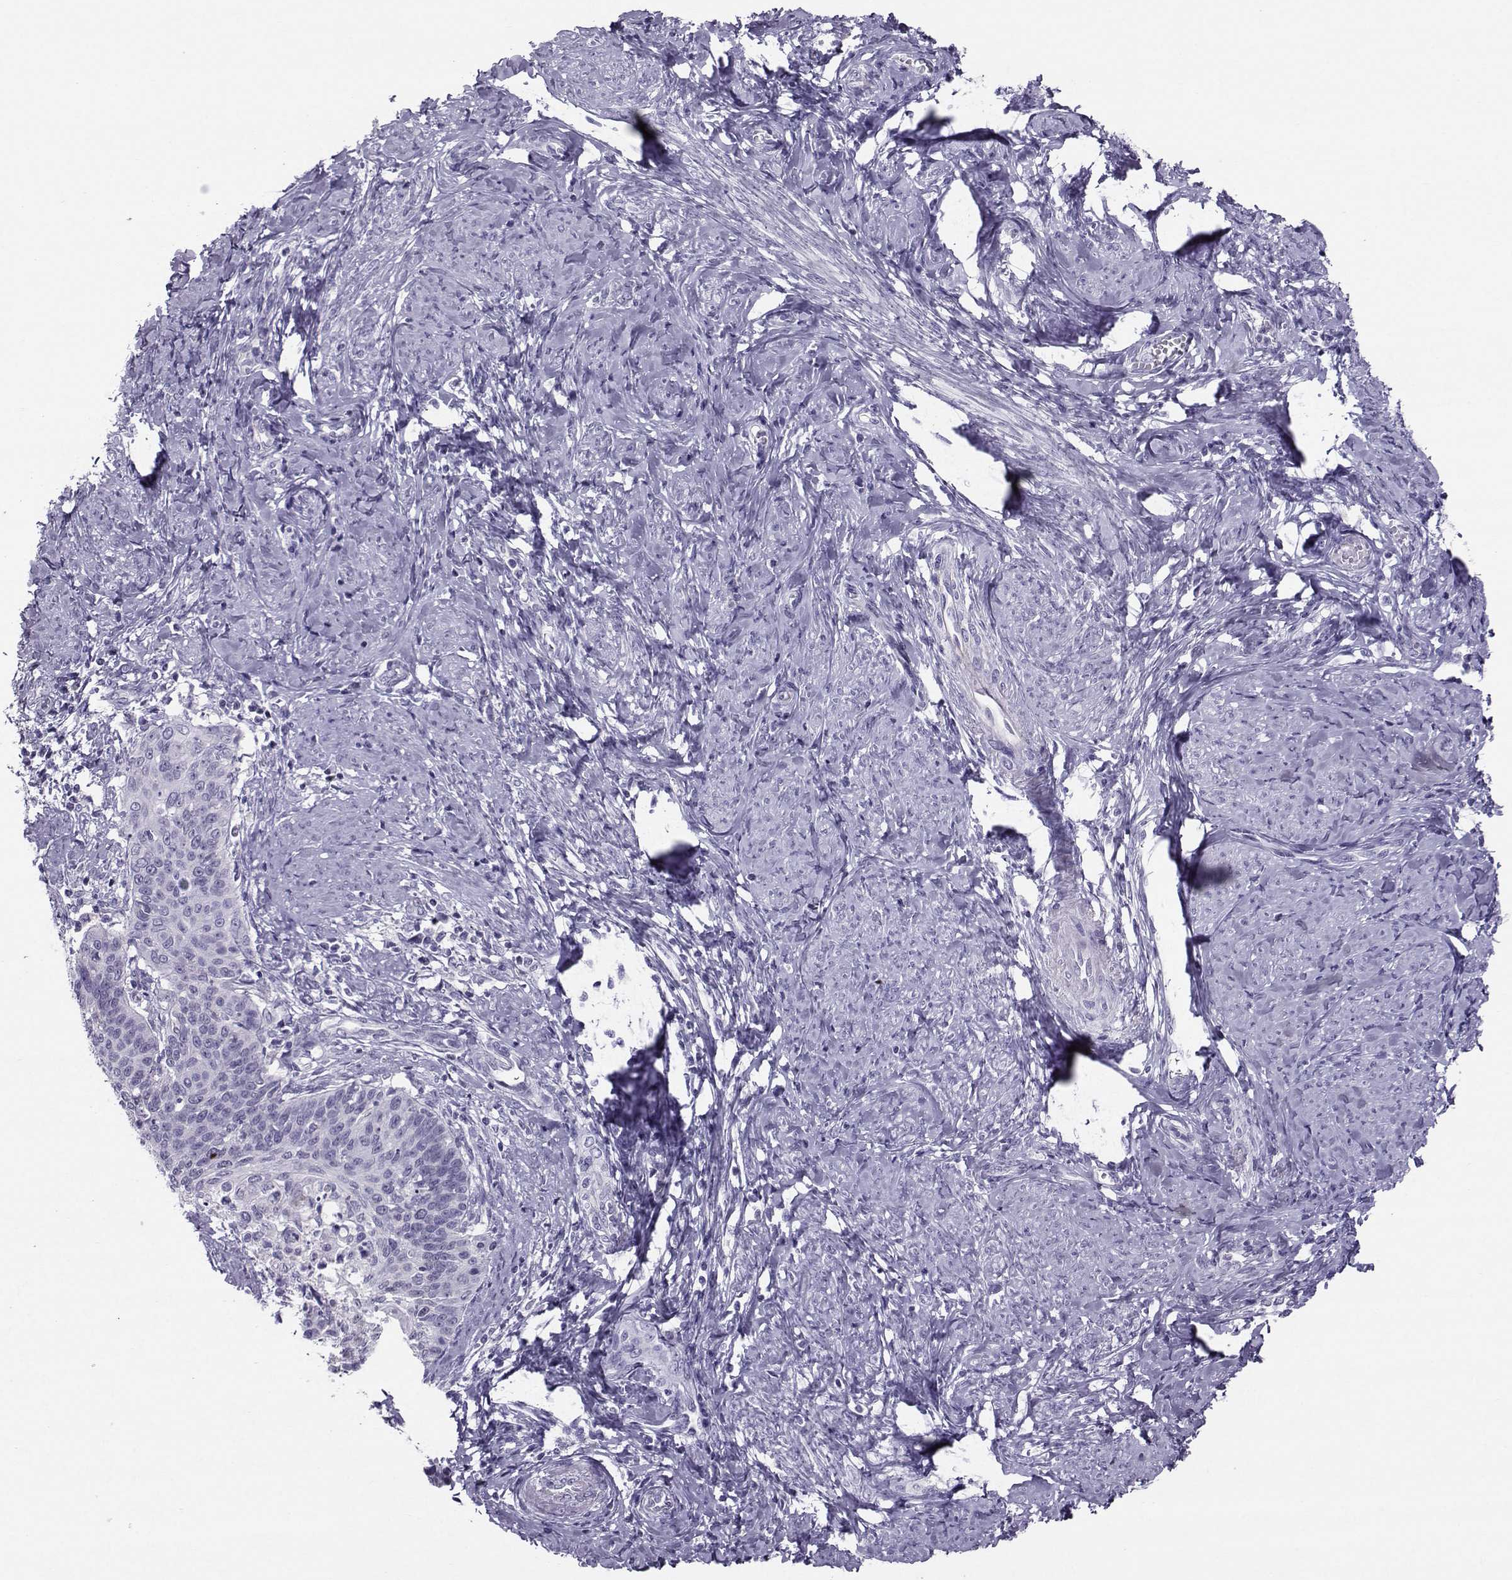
{"staining": {"intensity": "negative", "quantity": "none", "location": "none"}, "tissue": "cervical cancer", "cell_type": "Tumor cells", "image_type": "cancer", "snomed": [{"axis": "morphology", "description": "Normal tissue, NOS"}, {"axis": "morphology", "description": "Squamous cell carcinoma, NOS"}, {"axis": "topography", "description": "Cervix"}], "caption": "Photomicrograph shows no protein positivity in tumor cells of cervical squamous cell carcinoma tissue. The staining was performed using DAB (3,3'-diaminobenzidine) to visualize the protein expression in brown, while the nuclei were stained in blue with hematoxylin (Magnification: 20x).", "gene": "PGK1", "patient": {"sex": "female", "age": 39}}